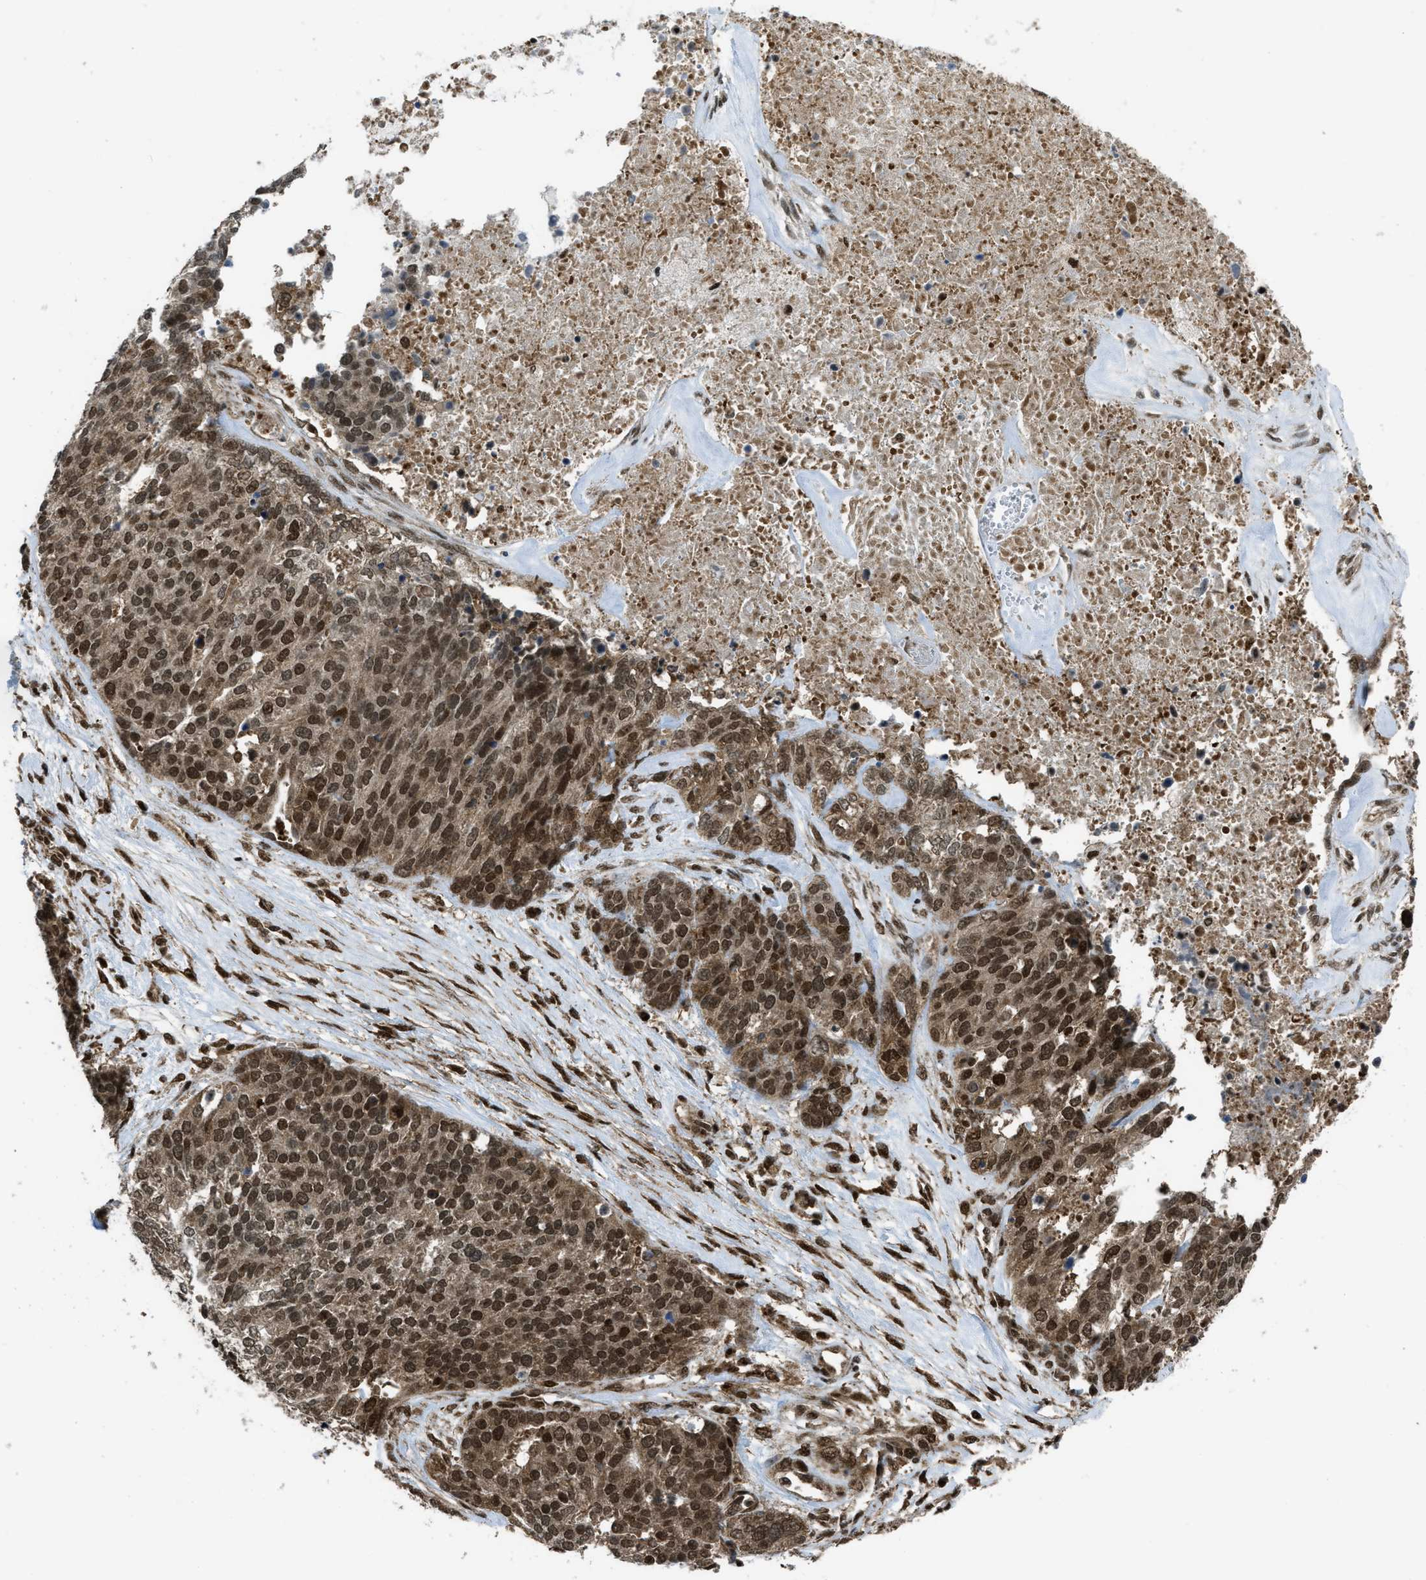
{"staining": {"intensity": "strong", "quantity": ">75%", "location": "cytoplasmic/membranous,nuclear"}, "tissue": "ovarian cancer", "cell_type": "Tumor cells", "image_type": "cancer", "snomed": [{"axis": "morphology", "description": "Cystadenocarcinoma, serous, NOS"}, {"axis": "topography", "description": "Ovary"}], "caption": "Ovarian serous cystadenocarcinoma stained with DAB (3,3'-diaminobenzidine) immunohistochemistry demonstrates high levels of strong cytoplasmic/membranous and nuclear expression in approximately >75% of tumor cells.", "gene": "TNPO1", "patient": {"sex": "female", "age": 44}}